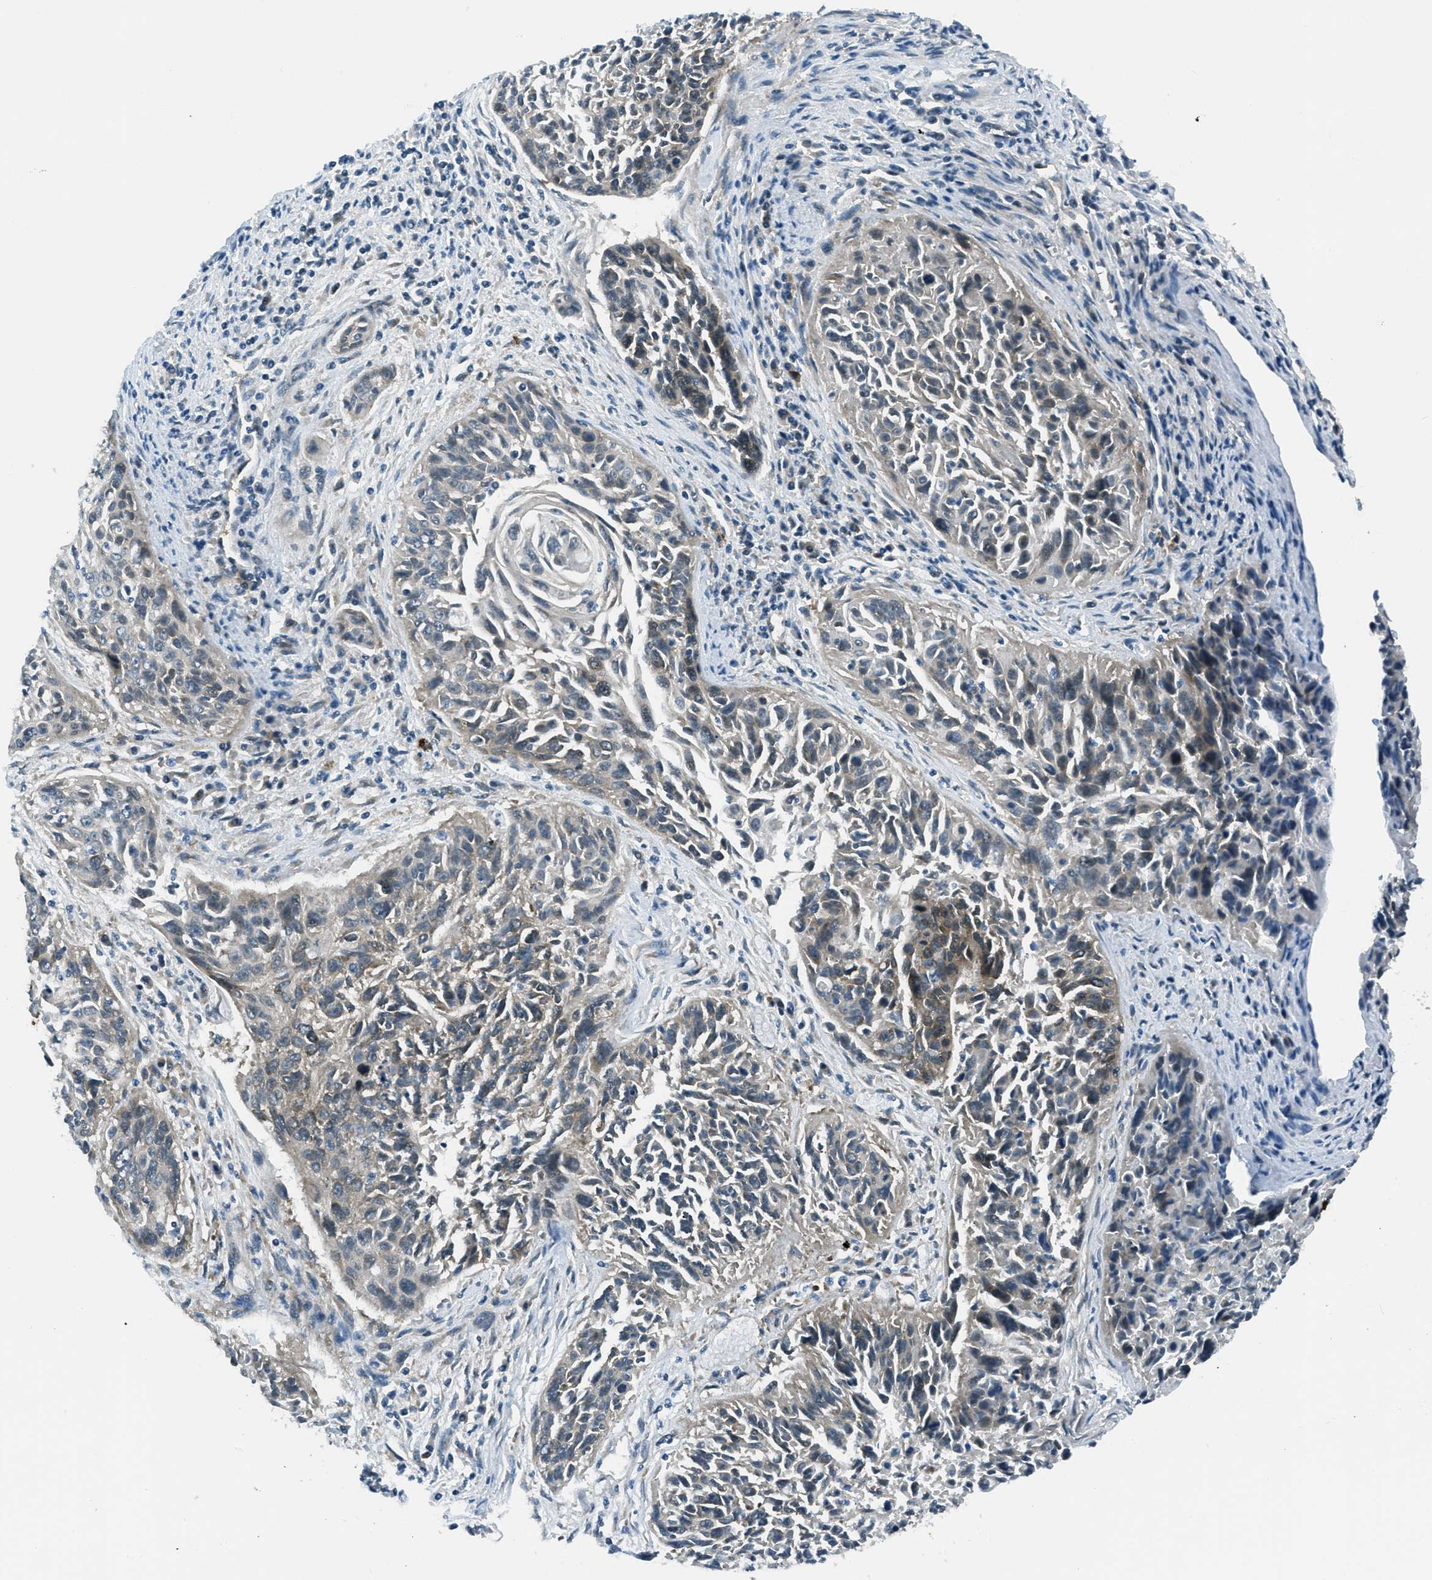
{"staining": {"intensity": "weak", "quantity": "<25%", "location": "cytoplasmic/membranous"}, "tissue": "cervical cancer", "cell_type": "Tumor cells", "image_type": "cancer", "snomed": [{"axis": "morphology", "description": "Squamous cell carcinoma, NOS"}, {"axis": "topography", "description": "Cervix"}], "caption": "A high-resolution image shows immunohistochemistry (IHC) staining of cervical squamous cell carcinoma, which shows no significant positivity in tumor cells. The staining is performed using DAB (3,3'-diaminobenzidine) brown chromogen with nuclei counter-stained in using hematoxylin.", "gene": "ASAP2", "patient": {"sex": "female", "age": 55}}